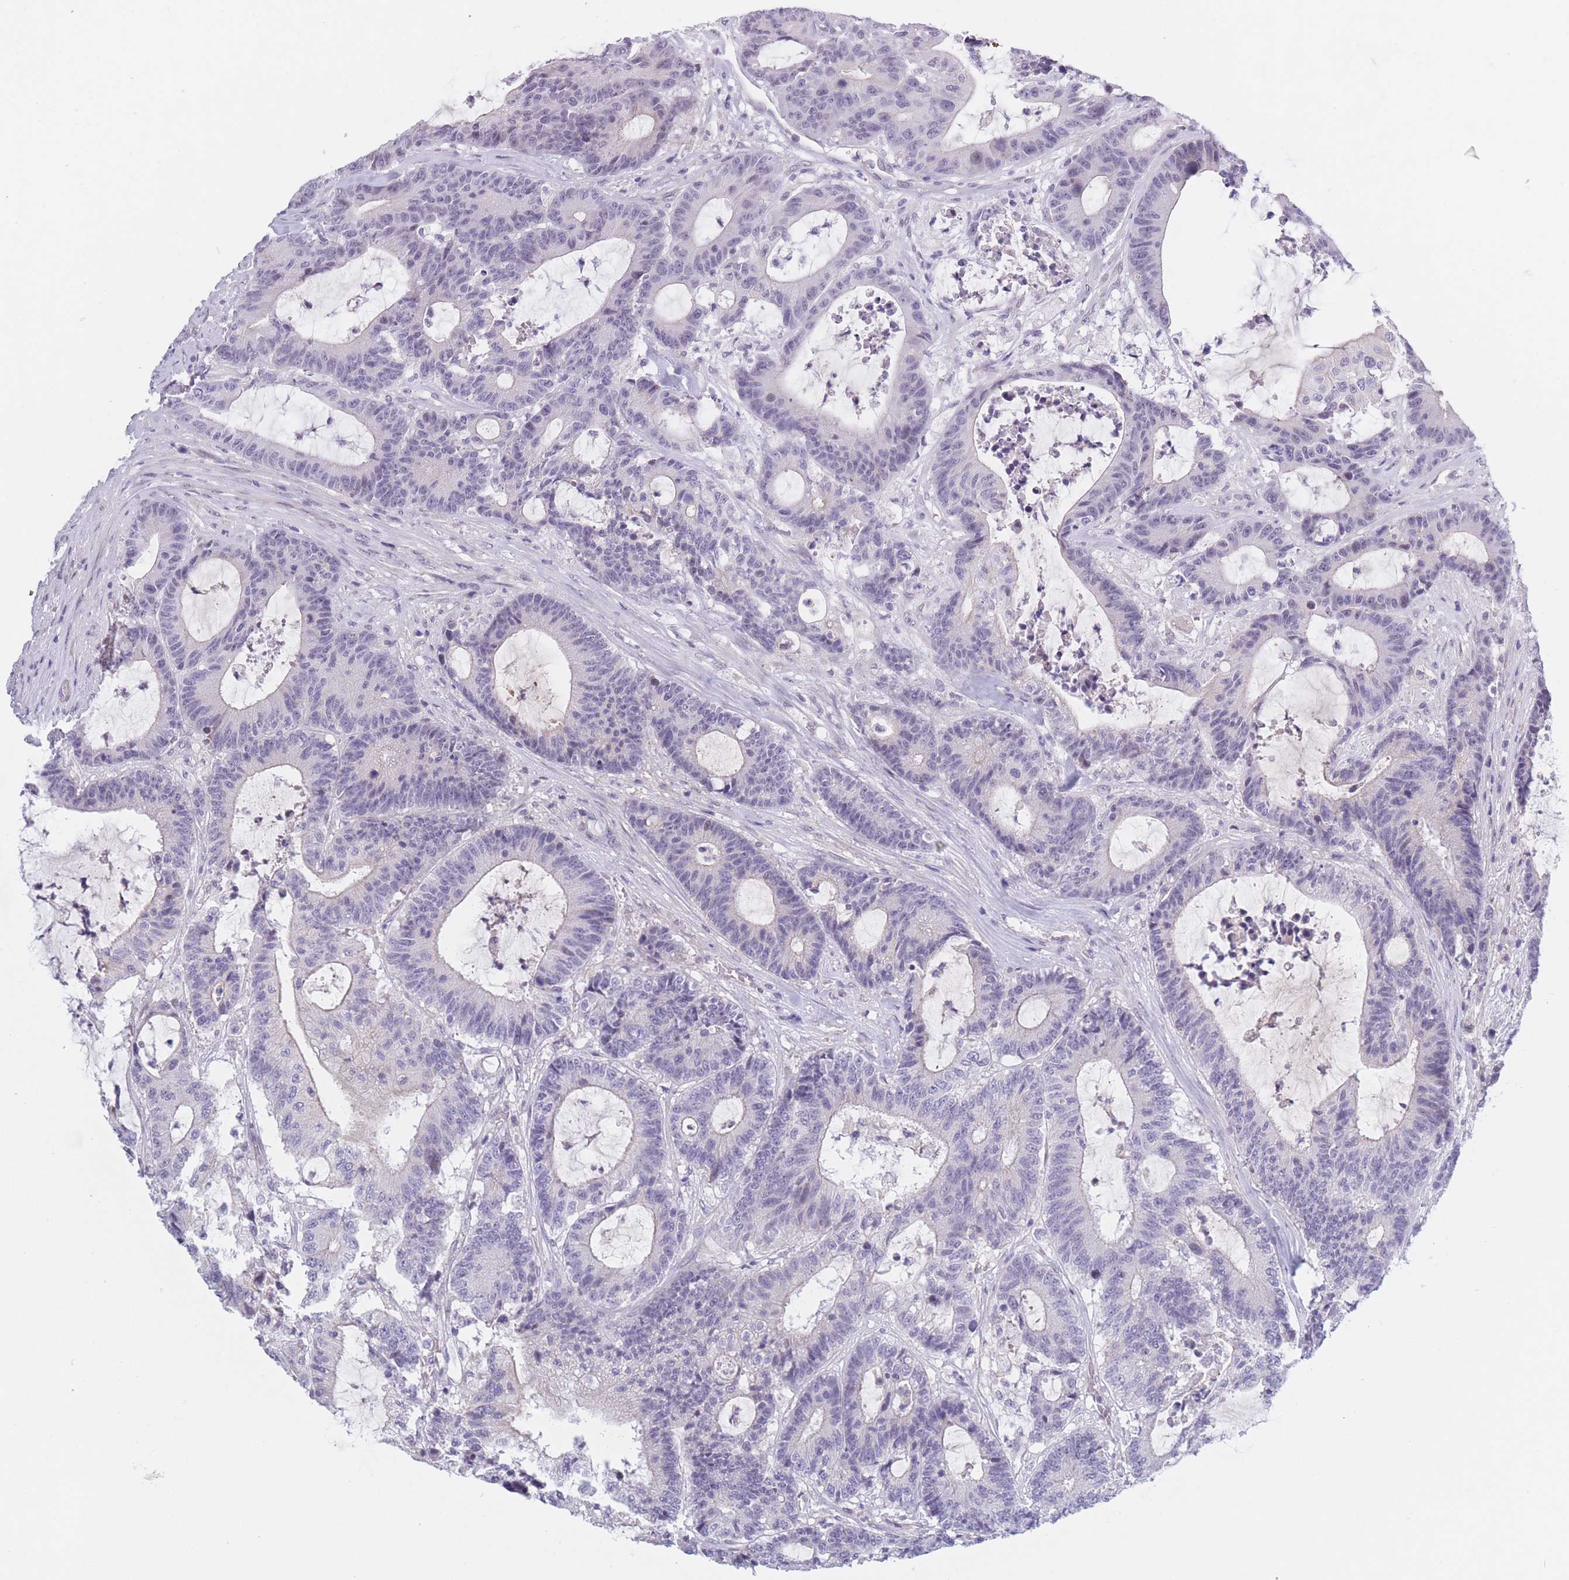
{"staining": {"intensity": "negative", "quantity": "none", "location": "none"}, "tissue": "colorectal cancer", "cell_type": "Tumor cells", "image_type": "cancer", "snomed": [{"axis": "morphology", "description": "Adenocarcinoma, NOS"}, {"axis": "topography", "description": "Colon"}], "caption": "This histopathology image is of colorectal cancer (adenocarcinoma) stained with immunohistochemistry (IHC) to label a protein in brown with the nuclei are counter-stained blue. There is no staining in tumor cells. (DAB (3,3'-diaminobenzidine) IHC, high magnification).", "gene": "PODXL", "patient": {"sex": "female", "age": 84}}